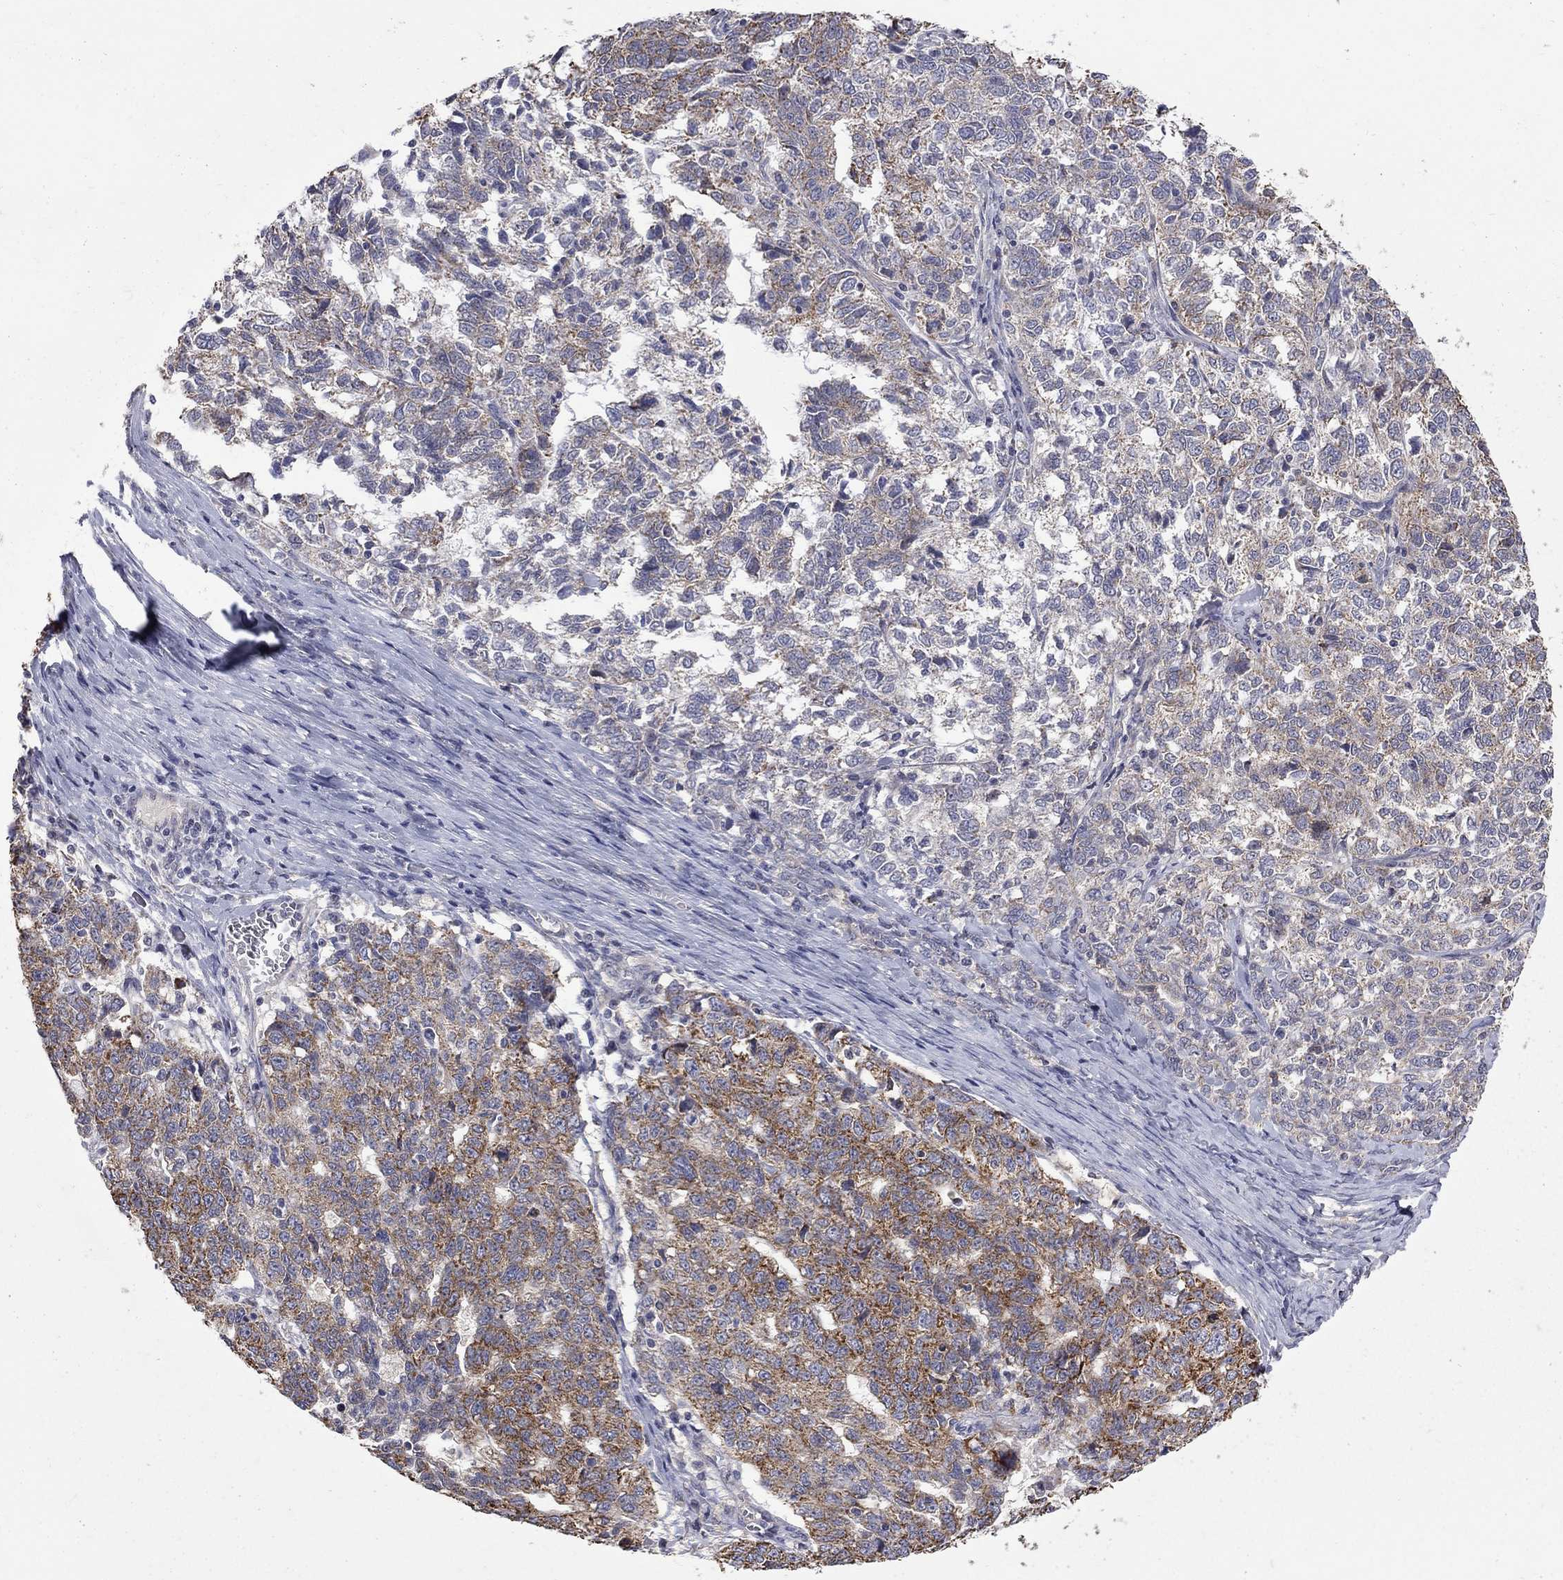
{"staining": {"intensity": "moderate", "quantity": ">75%", "location": "cytoplasmic/membranous"}, "tissue": "ovarian cancer", "cell_type": "Tumor cells", "image_type": "cancer", "snomed": [{"axis": "morphology", "description": "Cystadenocarcinoma, serous, NOS"}, {"axis": "topography", "description": "Ovary"}], "caption": "Ovarian serous cystadenocarcinoma tissue shows moderate cytoplasmic/membranous positivity in about >75% of tumor cells", "gene": "SH2B1", "patient": {"sex": "female", "age": 71}}